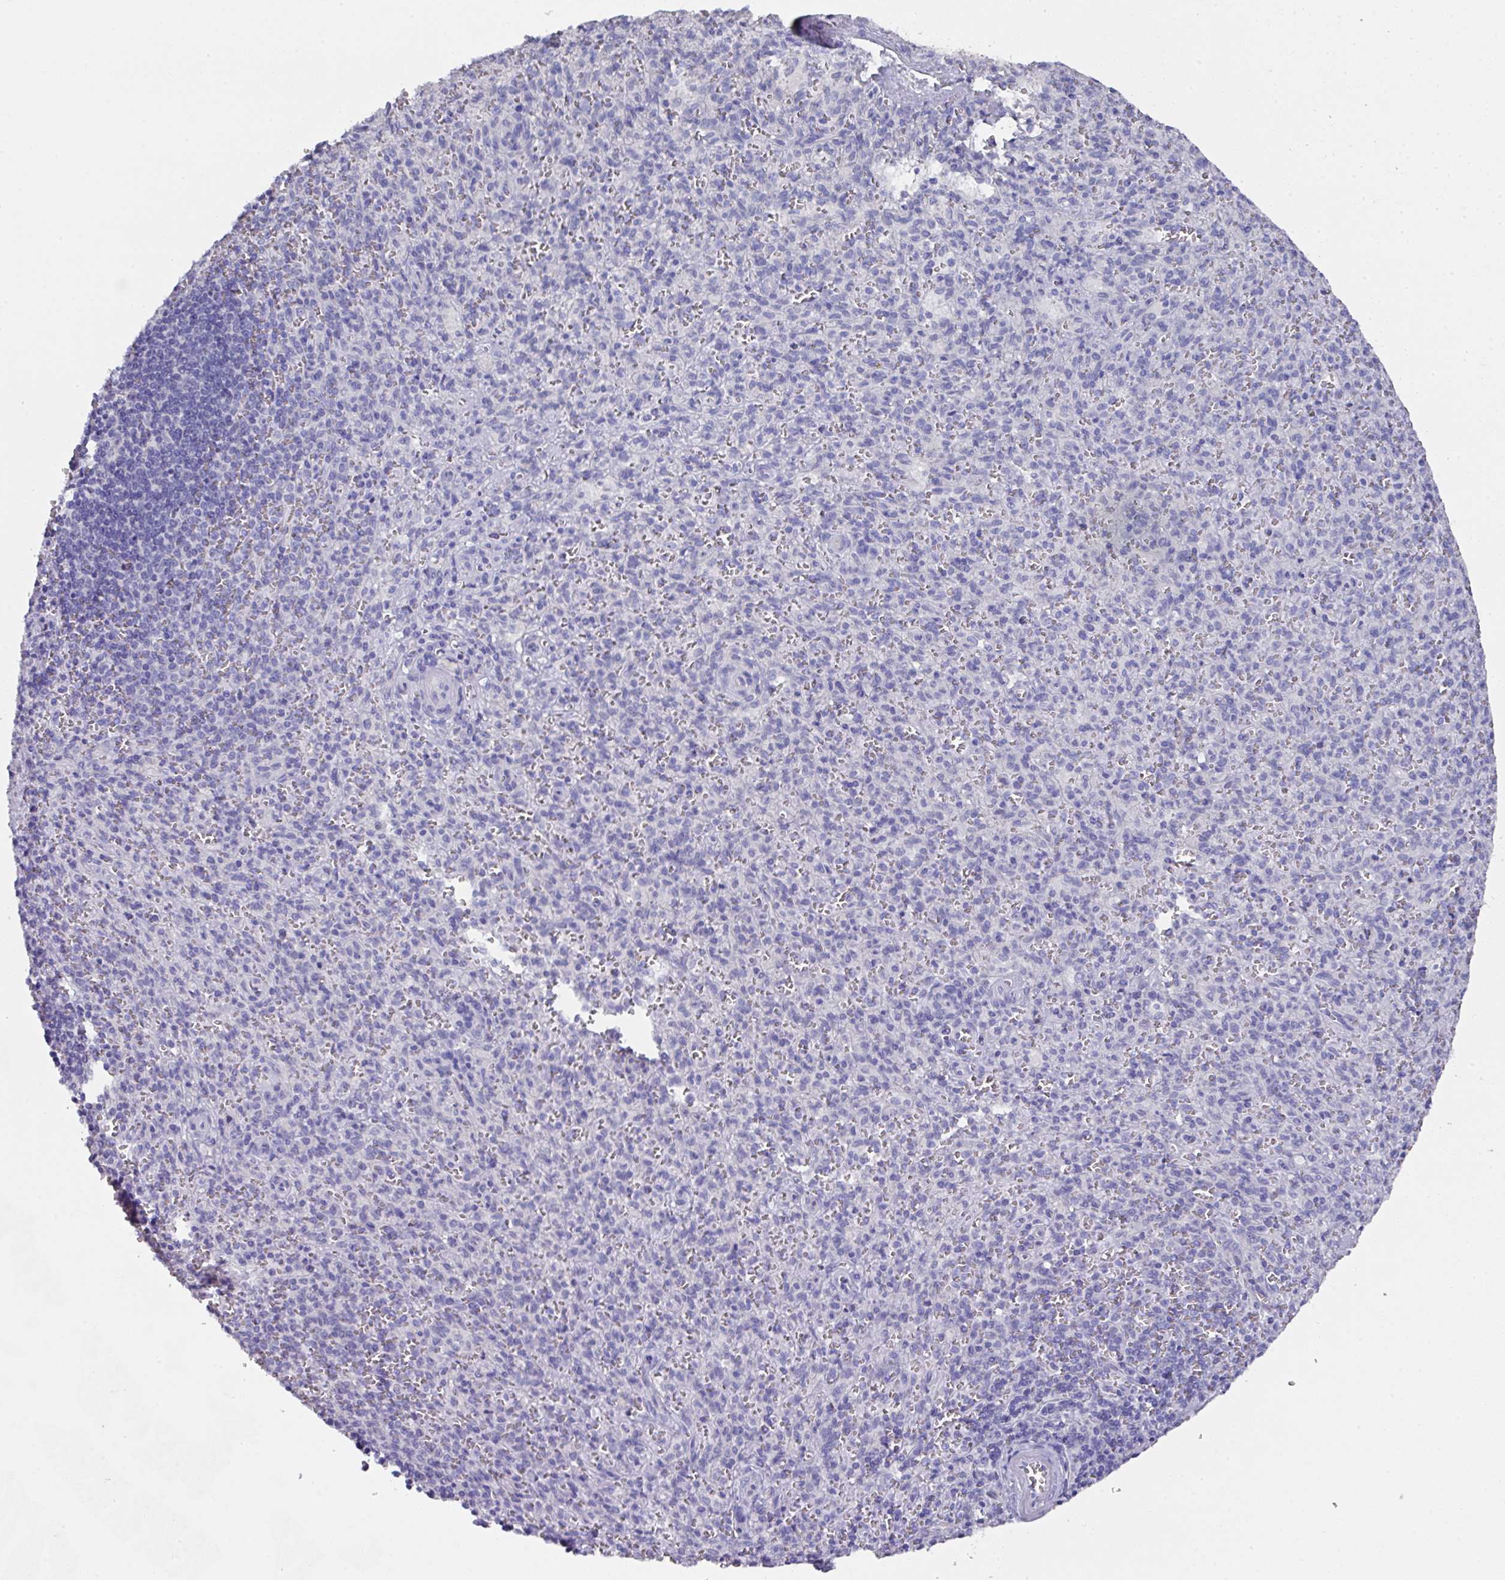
{"staining": {"intensity": "negative", "quantity": "none", "location": "none"}, "tissue": "spleen", "cell_type": "Cells in red pulp", "image_type": "normal", "snomed": [{"axis": "morphology", "description": "Normal tissue, NOS"}, {"axis": "topography", "description": "Spleen"}], "caption": "Cells in red pulp show no significant protein staining in unremarkable spleen. (DAB (3,3'-diaminobenzidine) immunohistochemistry with hematoxylin counter stain).", "gene": "DAZ1", "patient": {"sex": "female", "age": 26}}